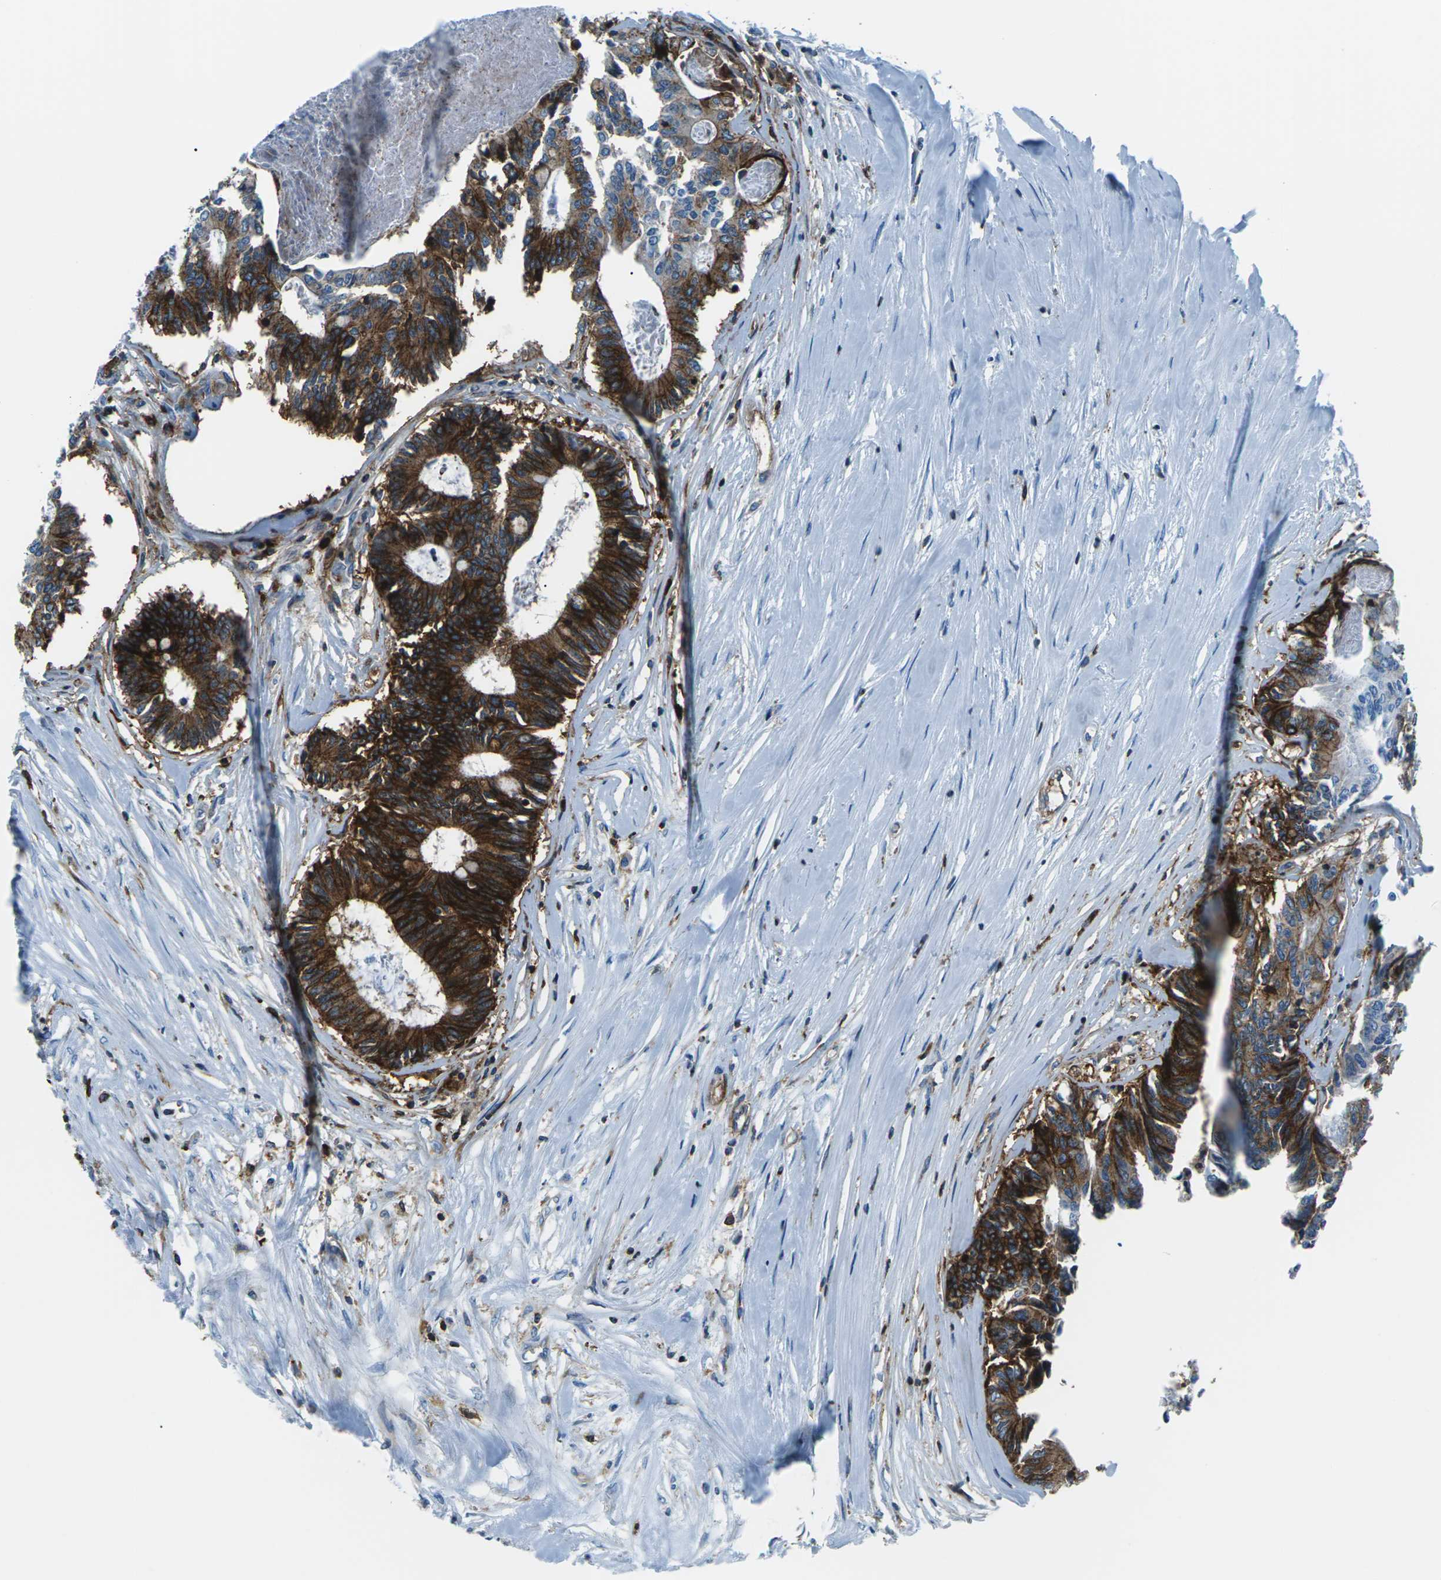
{"staining": {"intensity": "strong", "quantity": "25%-75%", "location": "cytoplasmic/membranous"}, "tissue": "colorectal cancer", "cell_type": "Tumor cells", "image_type": "cancer", "snomed": [{"axis": "morphology", "description": "Adenocarcinoma, NOS"}, {"axis": "topography", "description": "Rectum"}], "caption": "Colorectal adenocarcinoma stained with a brown dye exhibits strong cytoplasmic/membranous positive expression in about 25%-75% of tumor cells.", "gene": "SOCS4", "patient": {"sex": "male", "age": 63}}